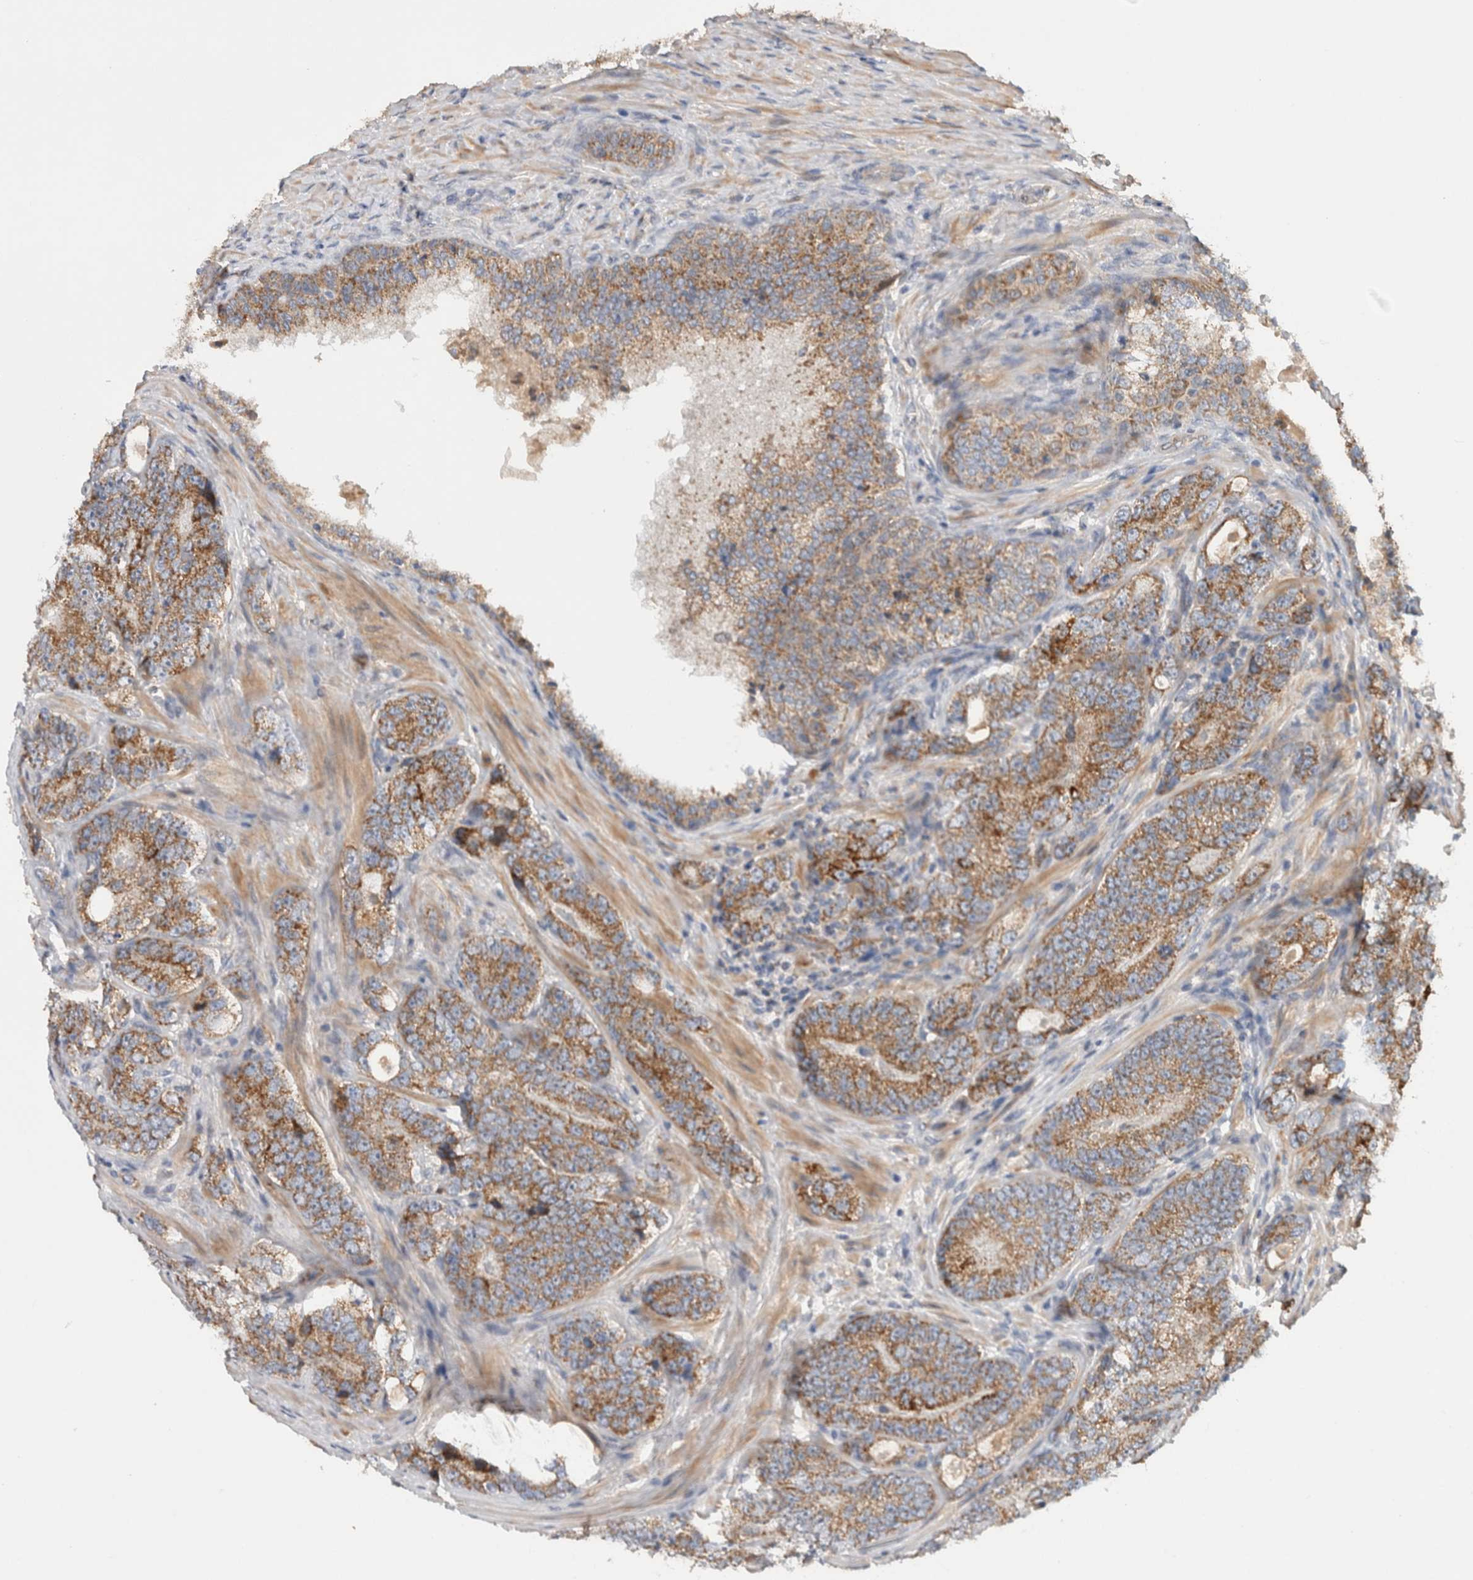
{"staining": {"intensity": "moderate", "quantity": ">75%", "location": "cytoplasmic/membranous"}, "tissue": "prostate cancer", "cell_type": "Tumor cells", "image_type": "cancer", "snomed": [{"axis": "morphology", "description": "Adenocarcinoma, High grade"}, {"axis": "topography", "description": "Prostate"}], "caption": "Immunohistochemical staining of prostate adenocarcinoma (high-grade) shows medium levels of moderate cytoplasmic/membranous protein expression in approximately >75% of tumor cells. Immunohistochemistry stains the protein of interest in brown and the nuclei are stained blue.", "gene": "MRPS28", "patient": {"sex": "male", "age": 56}}